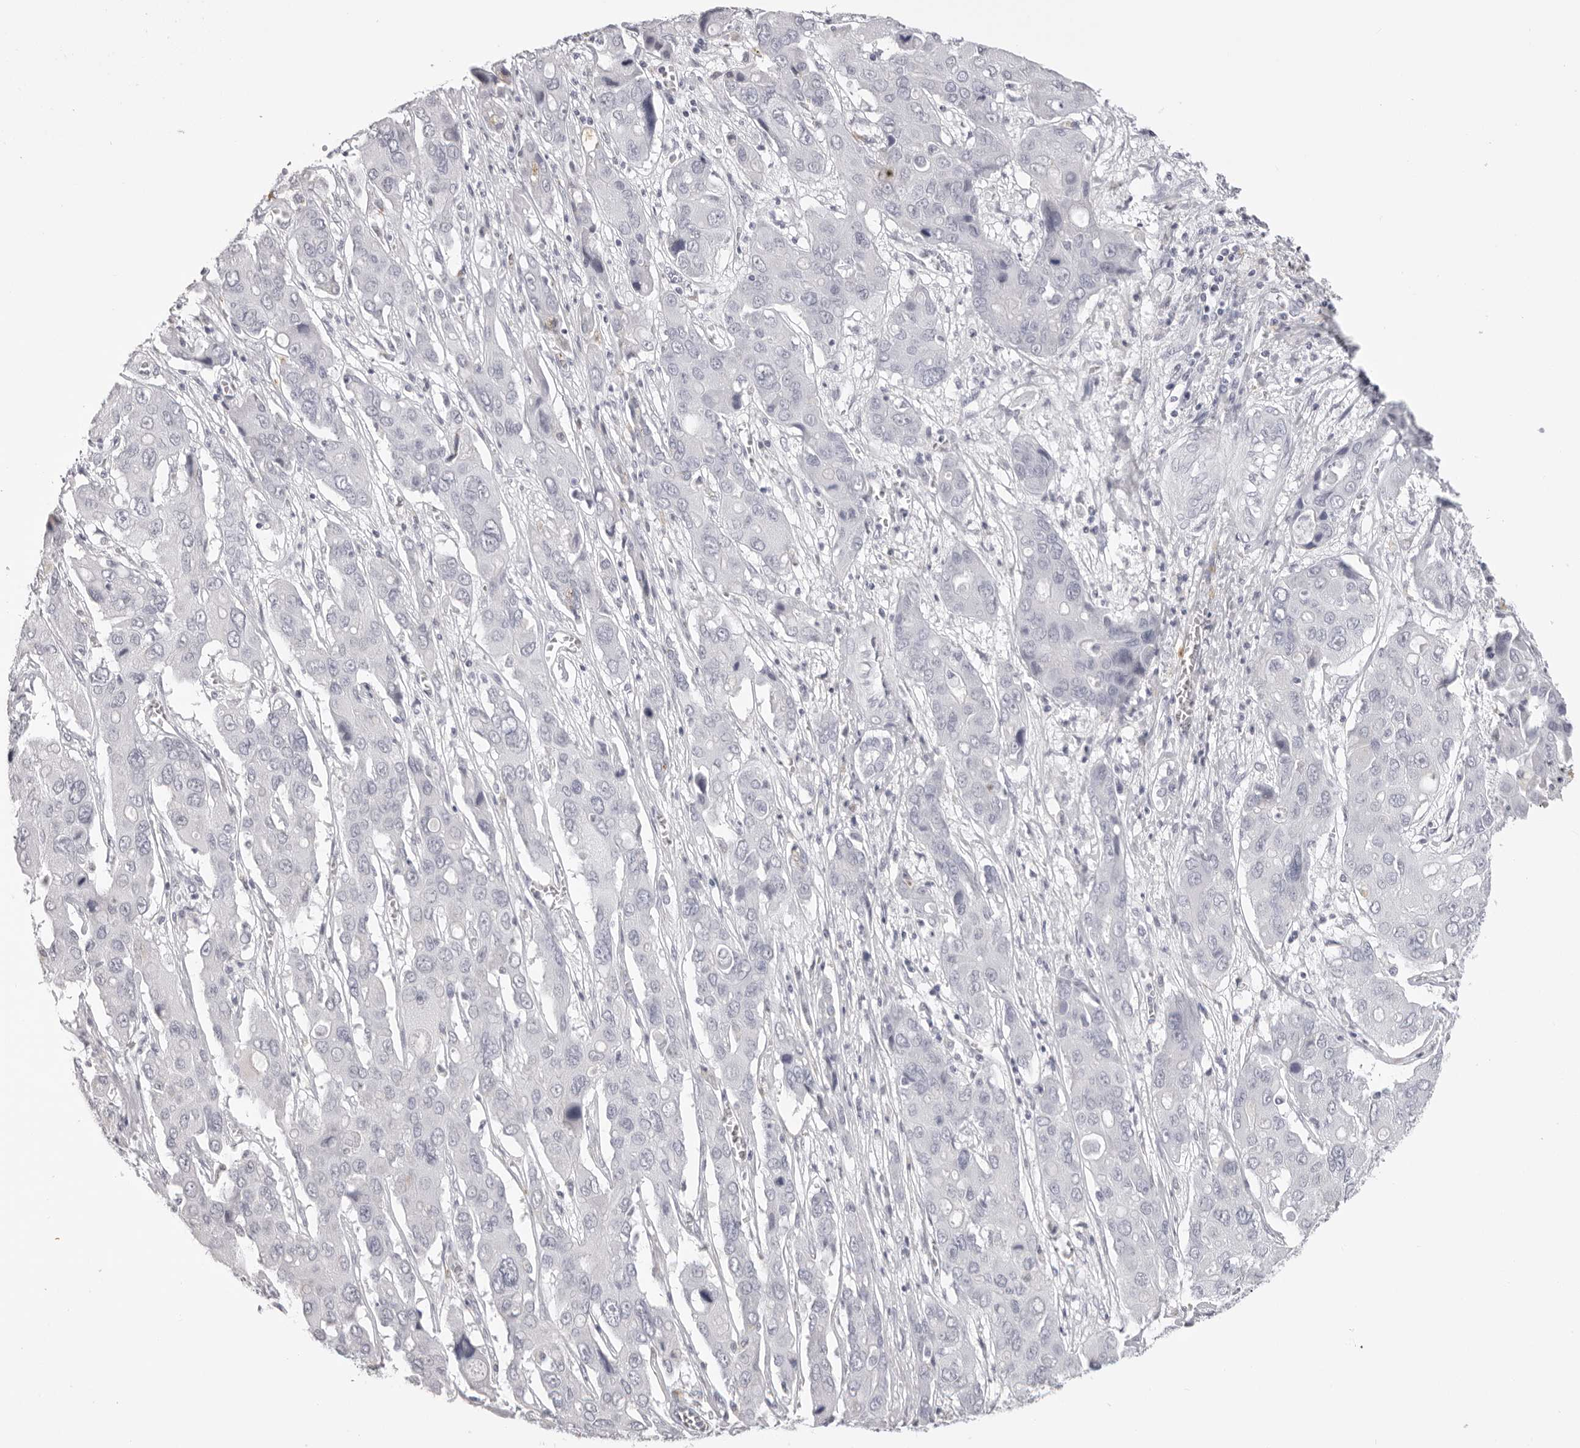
{"staining": {"intensity": "negative", "quantity": "none", "location": "none"}, "tissue": "liver cancer", "cell_type": "Tumor cells", "image_type": "cancer", "snomed": [{"axis": "morphology", "description": "Cholangiocarcinoma"}, {"axis": "topography", "description": "Liver"}], "caption": "Tumor cells are negative for brown protein staining in cholangiocarcinoma (liver). (IHC, brightfield microscopy, high magnification).", "gene": "CST1", "patient": {"sex": "male", "age": 67}}